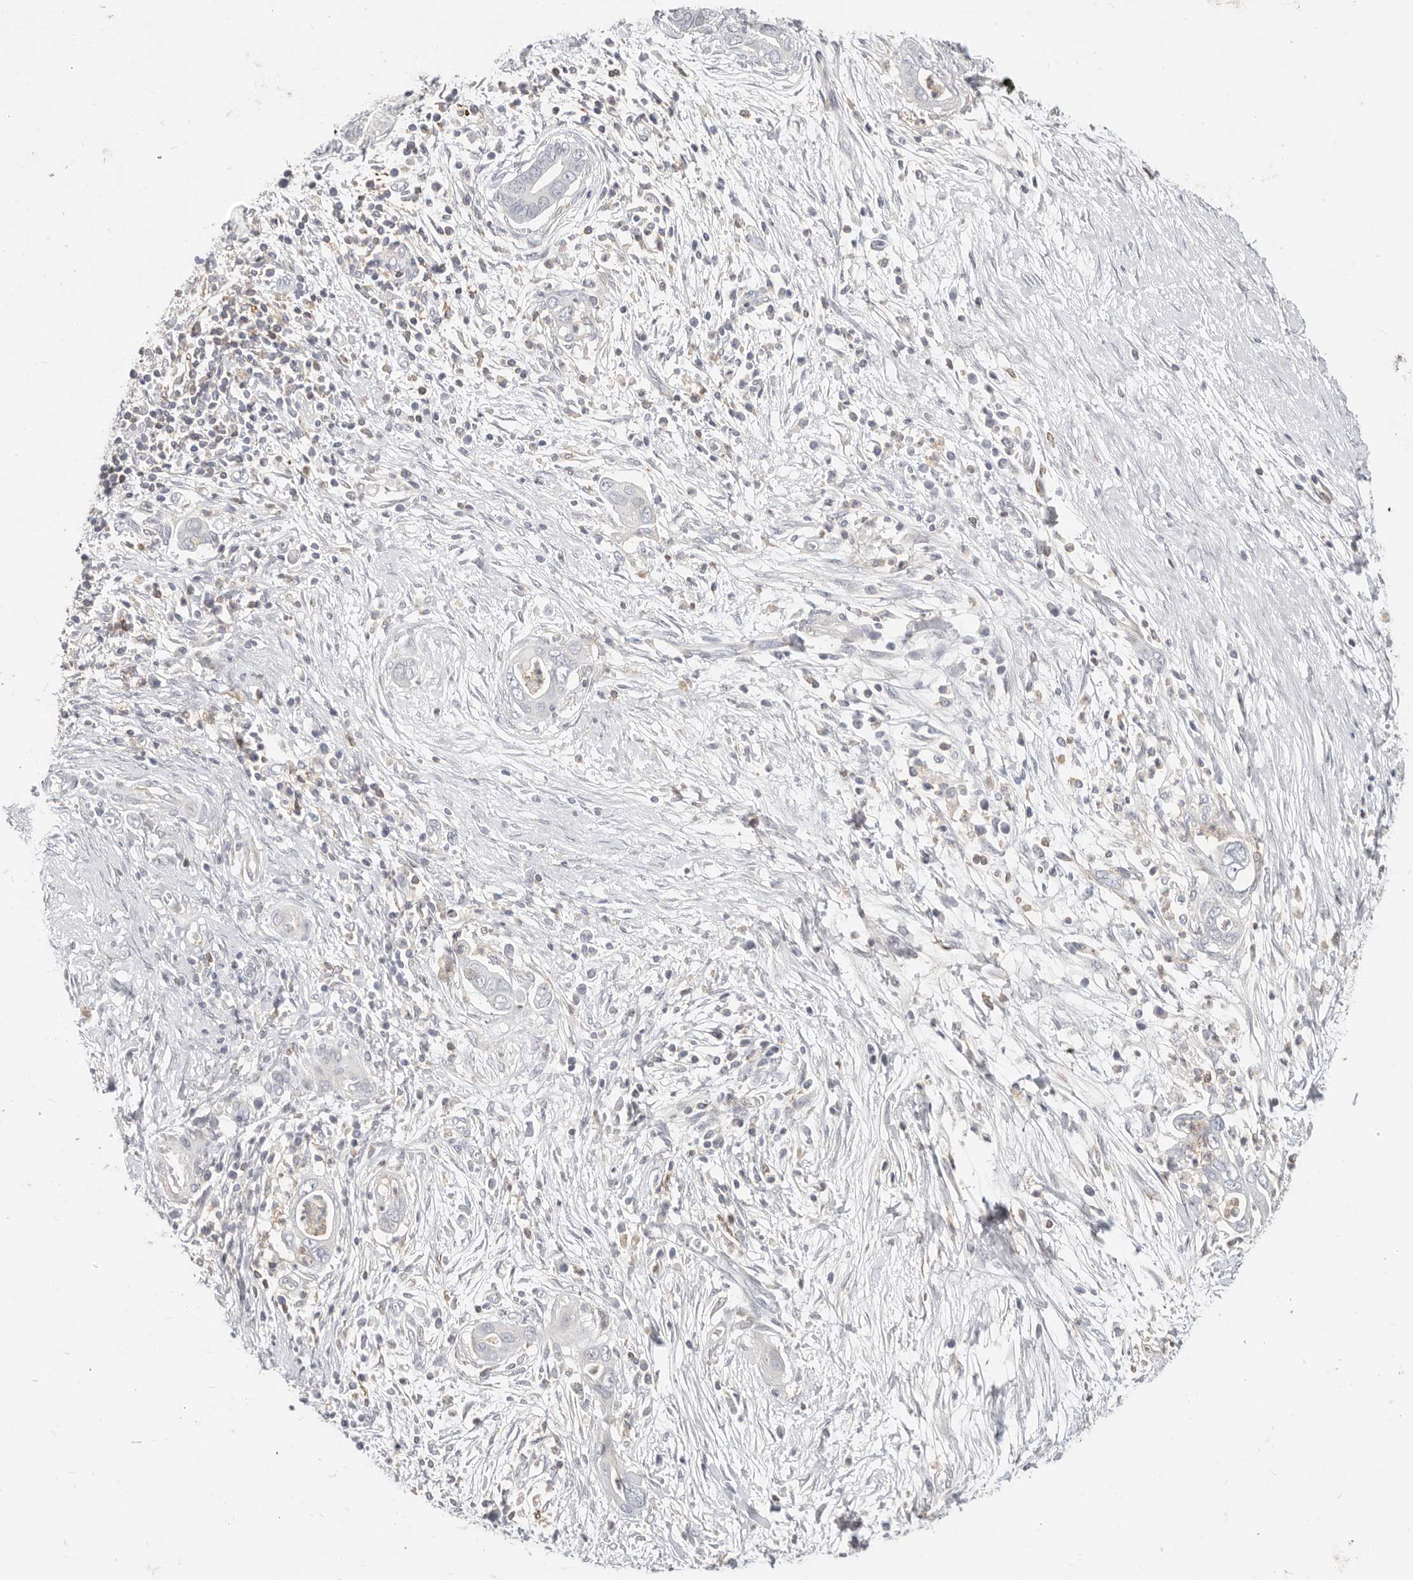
{"staining": {"intensity": "negative", "quantity": "none", "location": "none"}, "tissue": "pancreatic cancer", "cell_type": "Tumor cells", "image_type": "cancer", "snomed": [{"axis": "morphology", "description": "Adenocarcinoma, NOS"}, {"axis": "topography", "description": "Pancreas"}], "caption": "Immunohistochemistry (IHC) photomicrograph of neoplastic tissue: human pancreatic cancer stained with DAB (3,3'-diaminobenzidine) exhibits no significant protein expression in tumor cells.", "gene": "TMEM63B", "patient": {"sex": "male", "age": 75}}